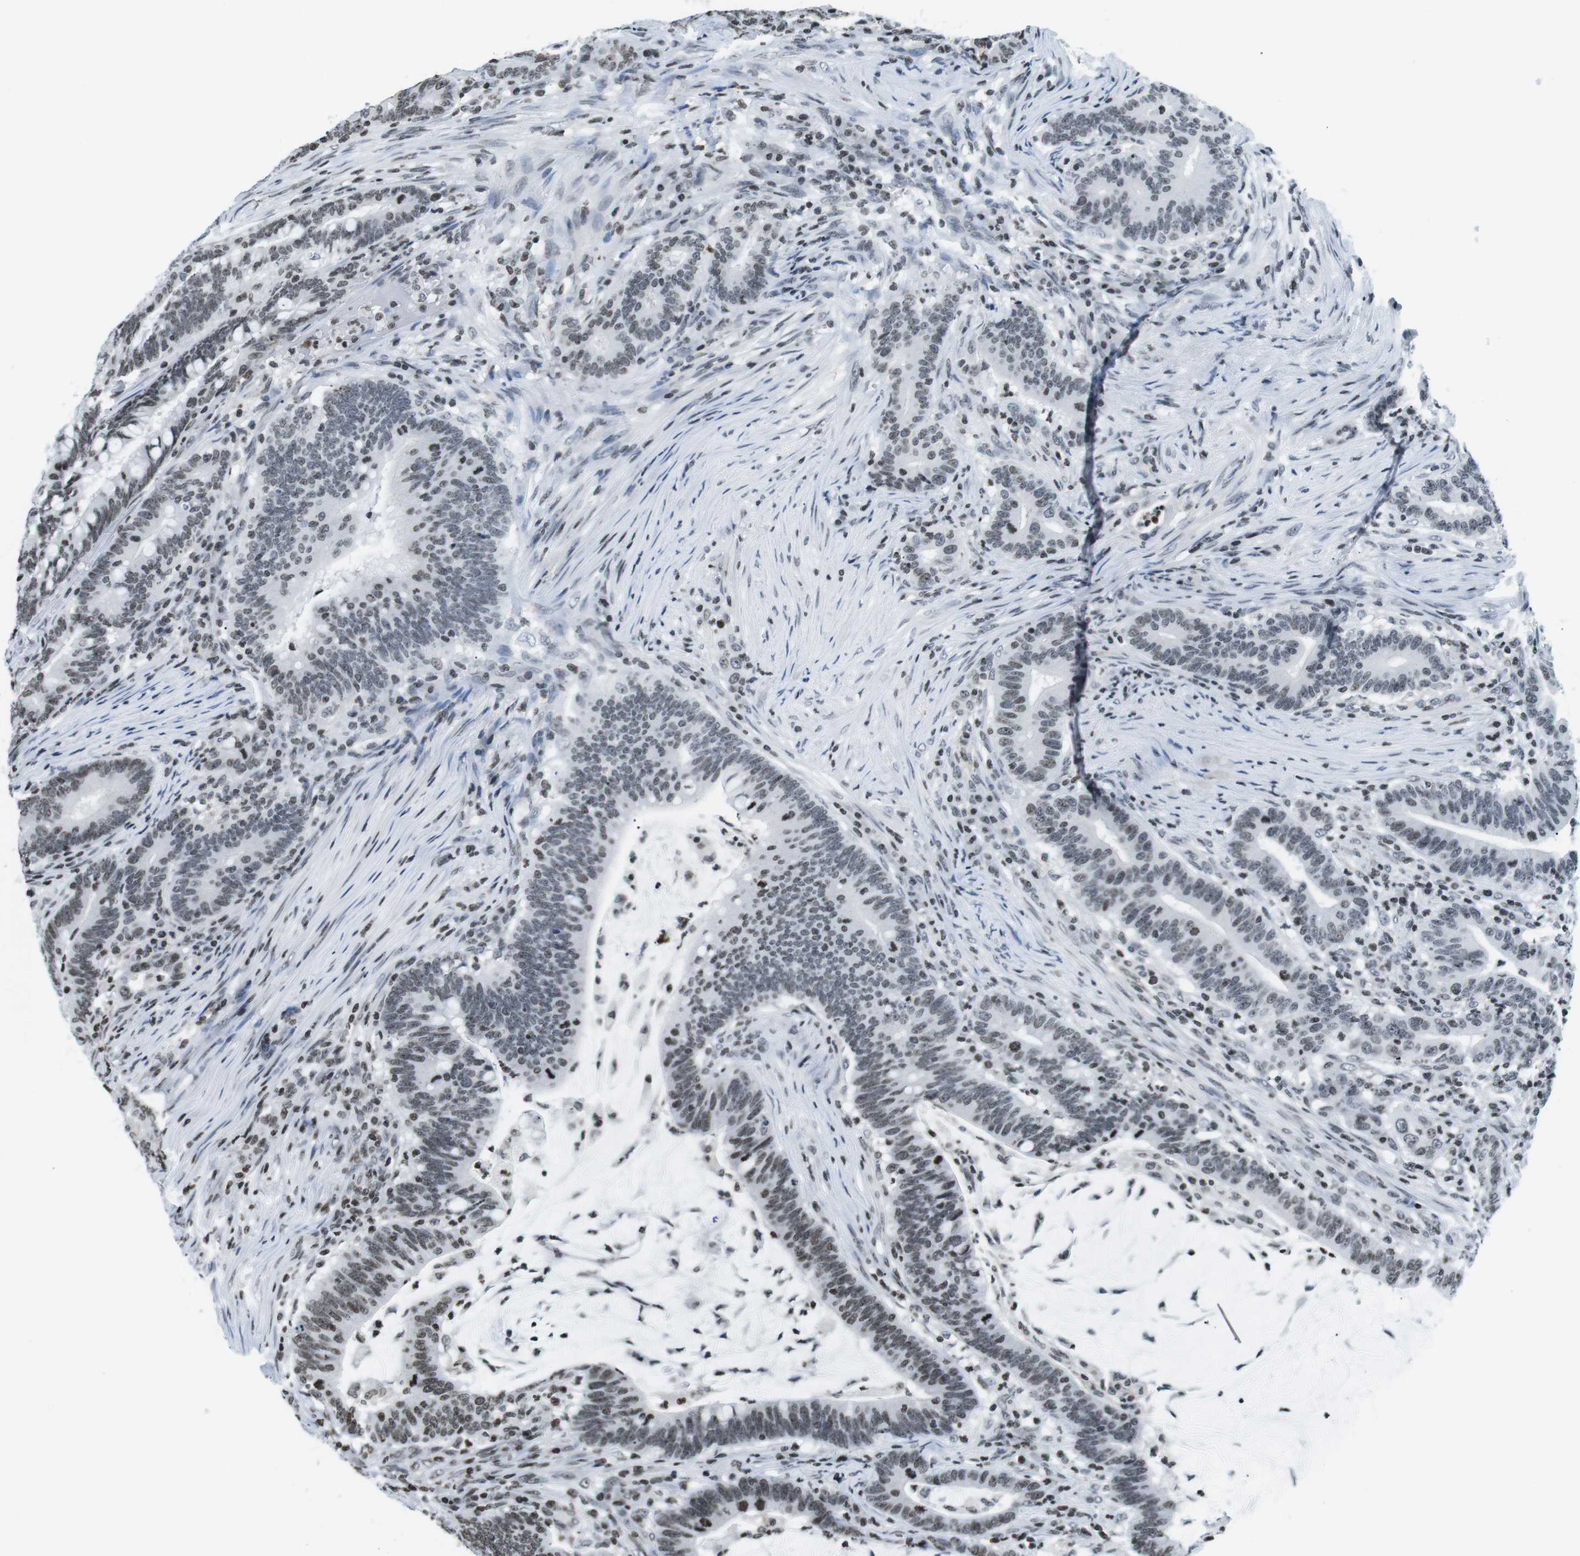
{"staining": {"intensity": "weak", "quantity": "<25%", "location": "nuclear"}, "tissue": "colorectal cancer", "cell_type": "Tumor cells", "image_type": "cancer", "snomed": [{"axis": "morphology", "description": "Normal tissue, NOS"}, {"axis": "morphology", "description": "Adenocarcinoma, NOS"}, {"axis": "topography", "description": "Colon"}], "caption": "Colorectal adenocarcinoma was stained to show a protein in brown. There is no significant staining in tumor cells.", "gene": "E2F2", "patient": {"sex": "female", "age": 66}}